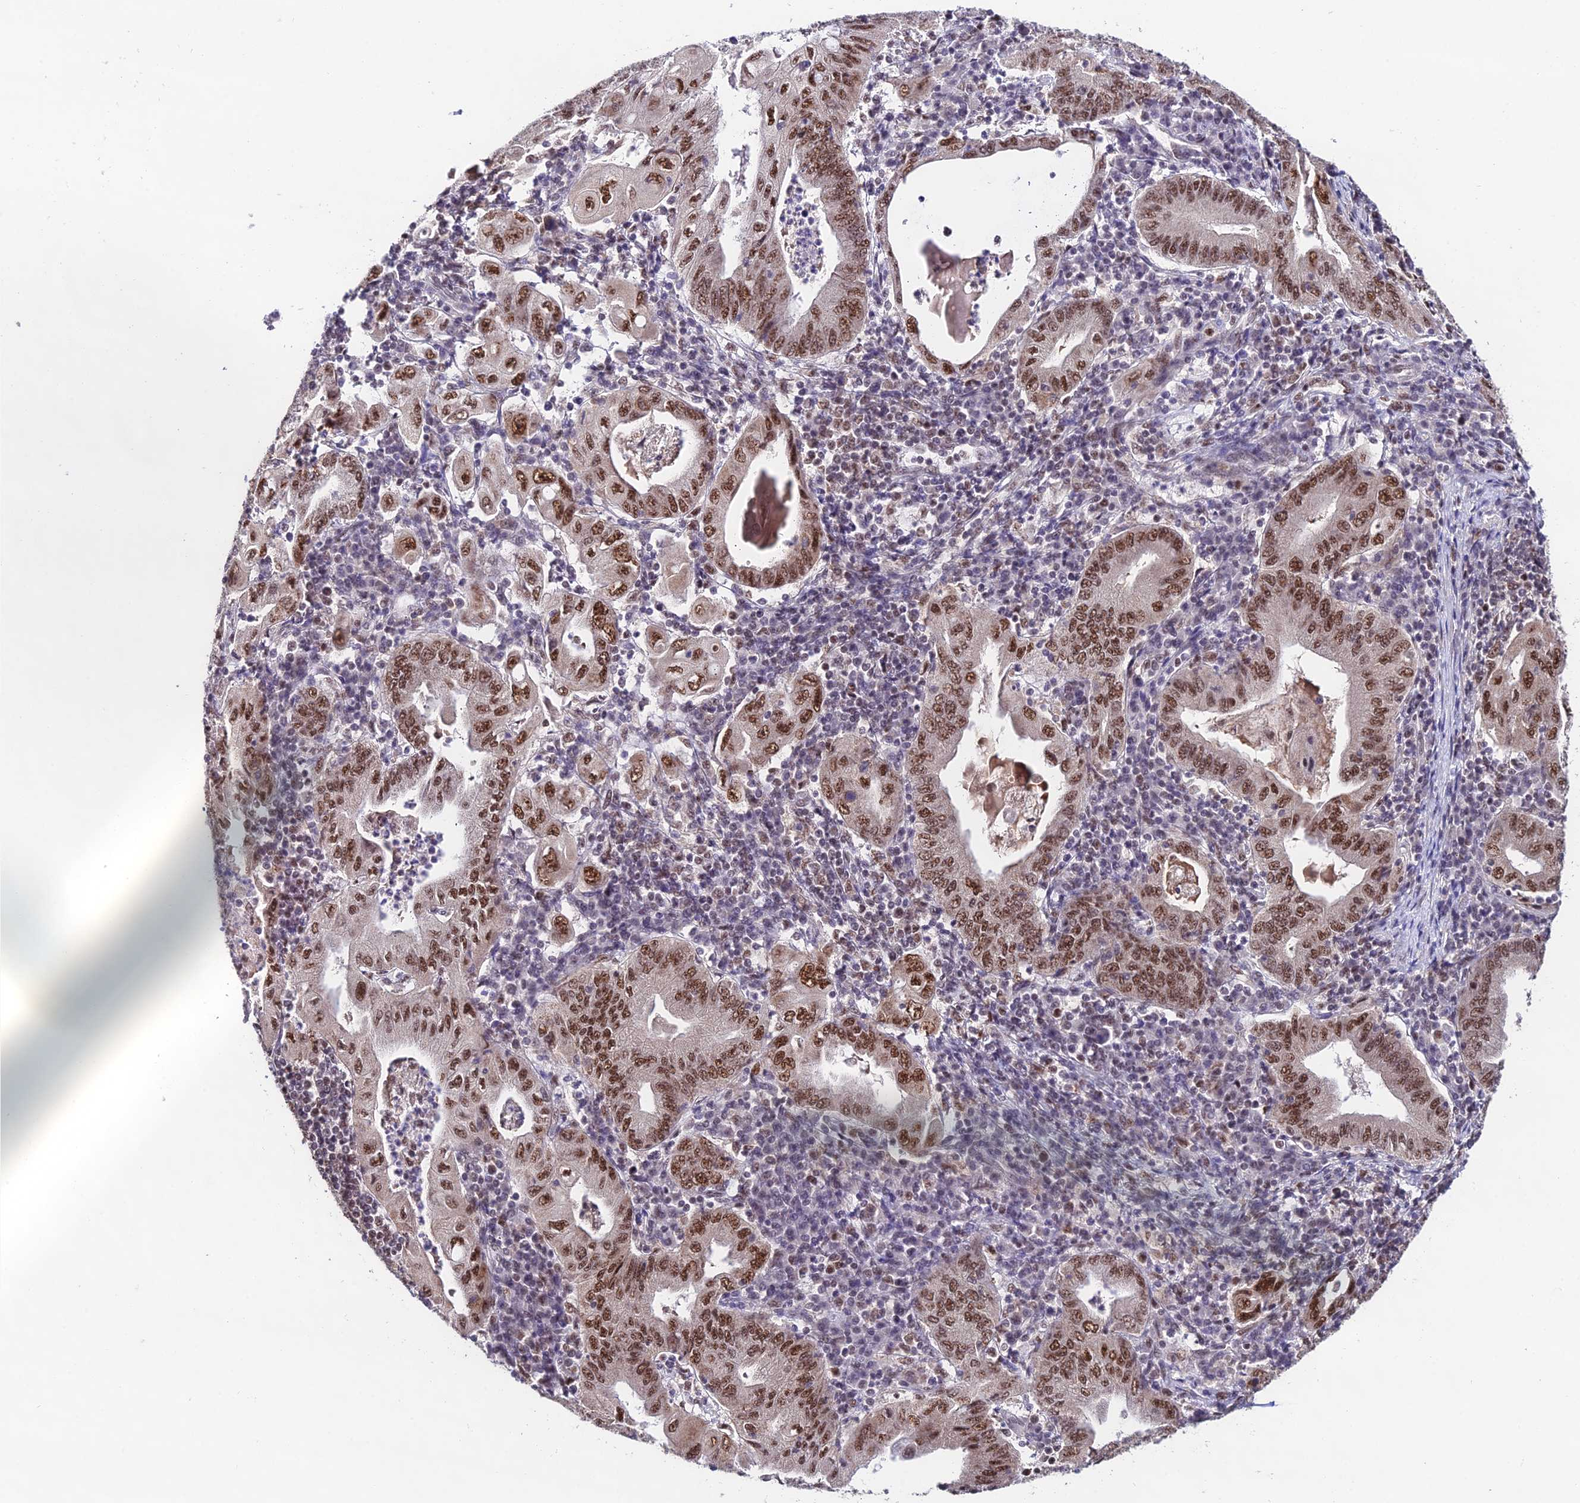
{"staining": {"intensity": "moderate", "quantity": ">75%", "location": "nuclear"}, "tissue": "stomach cancer", "cell_type": "Tumor cells", "image_type": "cancer", "snomed": [{"axis": "morphology", "description": "Normal tissue, NOS"}, {"axis": "morphology", "description": "Adenocarcinoma, NOS"}, {"axis": "topography", "description": "Esophagus"}, {"axis": "topography", "description": "Stomach, upper"}, {"axis": "topography", "description": "Peripheral nerve tissue"}], "caption": "Immunohistochemical staining of stomach cancer (adenocarcinoma) exhibits medium levels of moderate nuclear protein expression in about >75% of tumor cells.", "gene": "THOC7", "patient": {"sex": "male", "age": 62}}